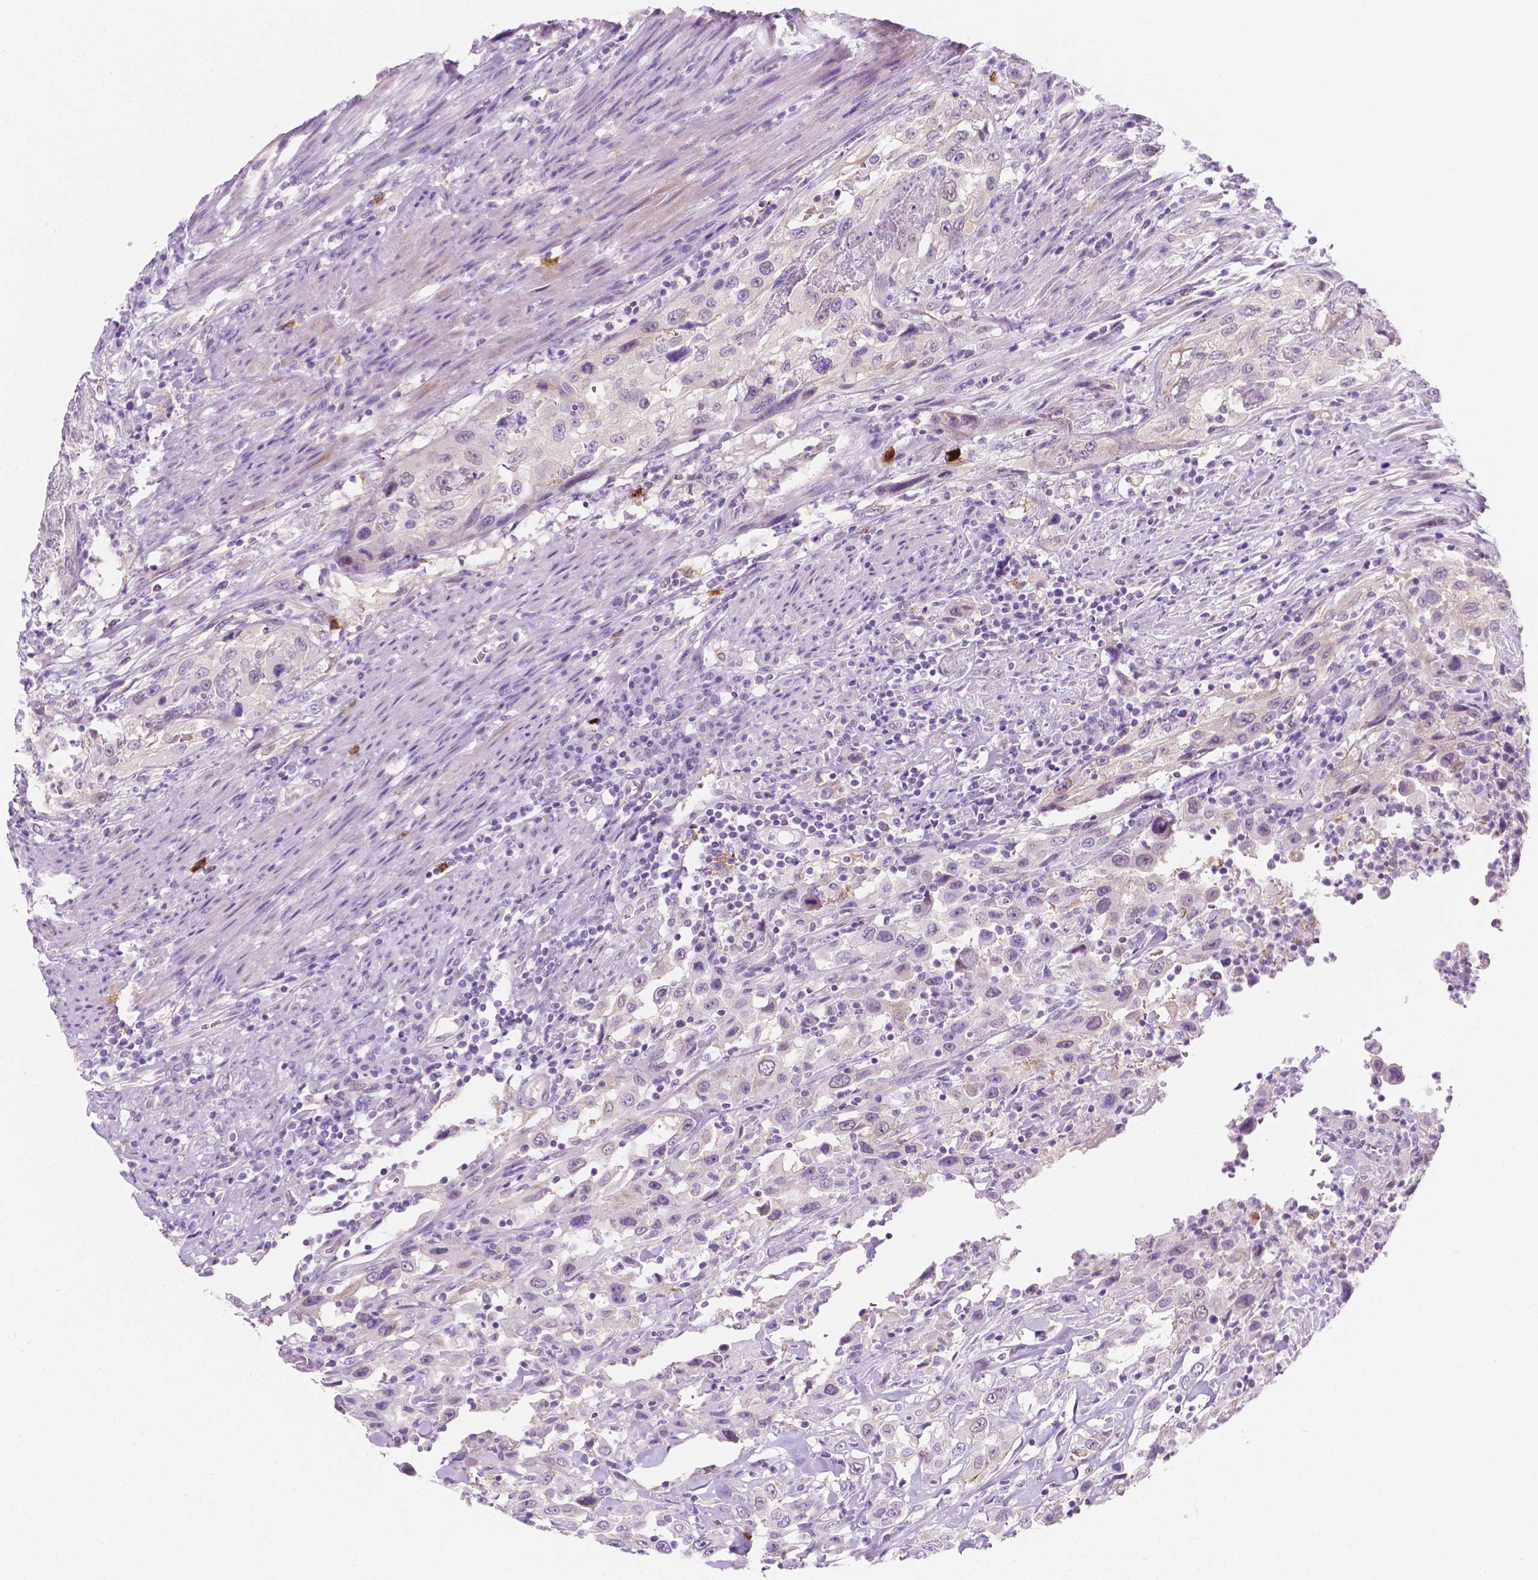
{"staining": {"intensity": "negative", "quantity": "none", "location": "none"}, "tissue": "urothelial cancer", "cell_type": "Tumor cells", "image_type": "cancer", "snomed": [{"axis": "morphology", "description": "Urothelial carcinoma, High grade"}, {"axis": "topography", "description": "Urinary bladder"}], "caption": "Immunohistochemistry (IHC) of urothelial cancer reveals no positivity in tumor cells.", "gene": "EPPK1", "patient": {"sex": "male", "age": 61}}